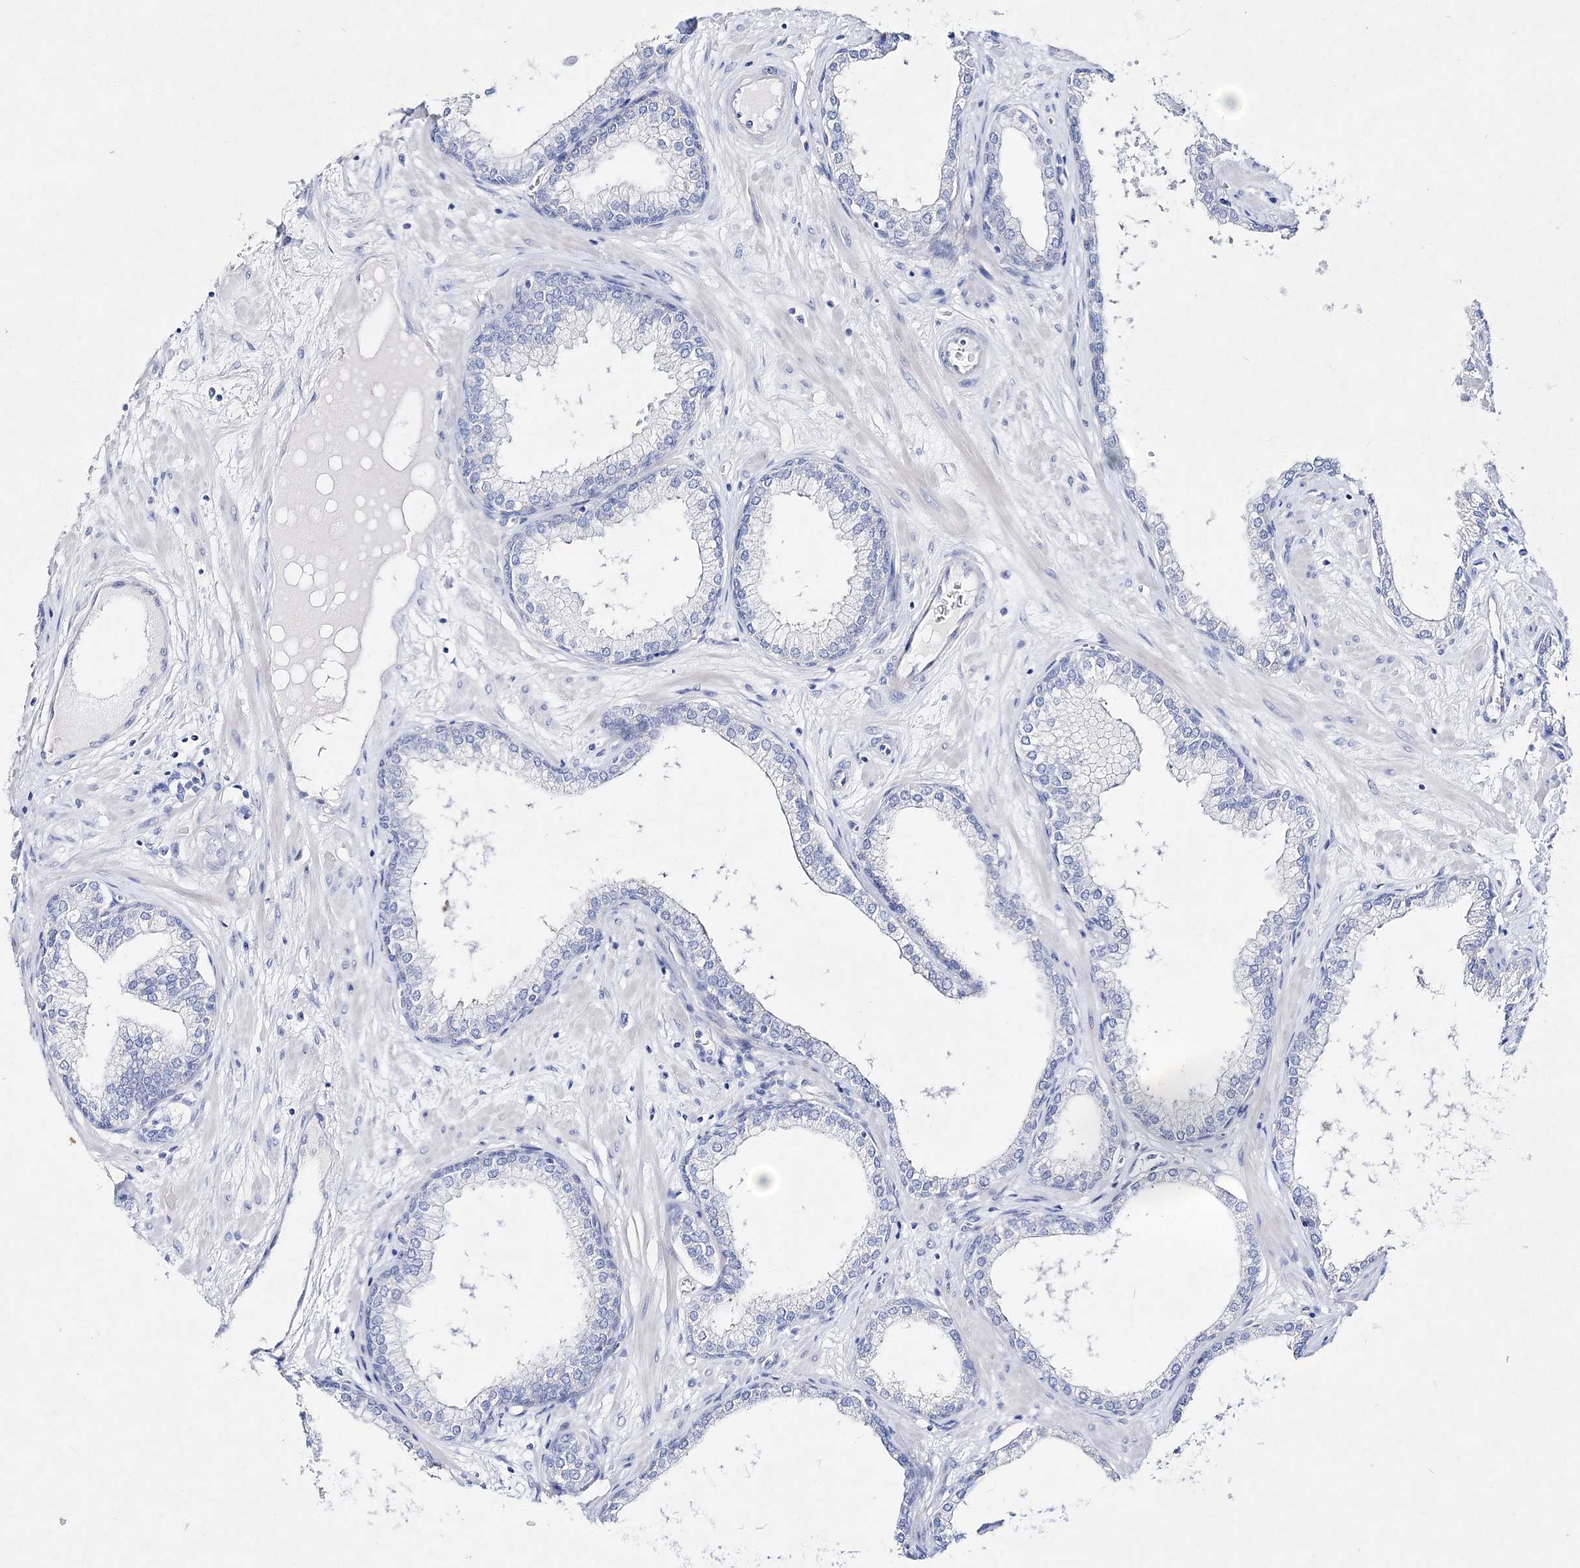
{"staining": {"intensity": "negative", "quantity": "none", "location": "none"}, "tissue": "prostate", "cell_type": "Glandular cells", "image_type": "normal", "snomed": [{"axis": "morphology", "description": "Normal tissue, NOS"}, {"axis": "morphology", "description": "Urothelial carcinoma, Low grade"}, {"axis": "topography", "description": "Urinary bladder"}, {"axis": "topography", "description": "Prostate"}], "caption": "DAB (3,3'-diaminobenzidine) immunohistochemical staining of normal prostate displays no significant staining in glandular cells.", "gene": "SPINK7", "patient": {"sex": "male", "age": 60}}